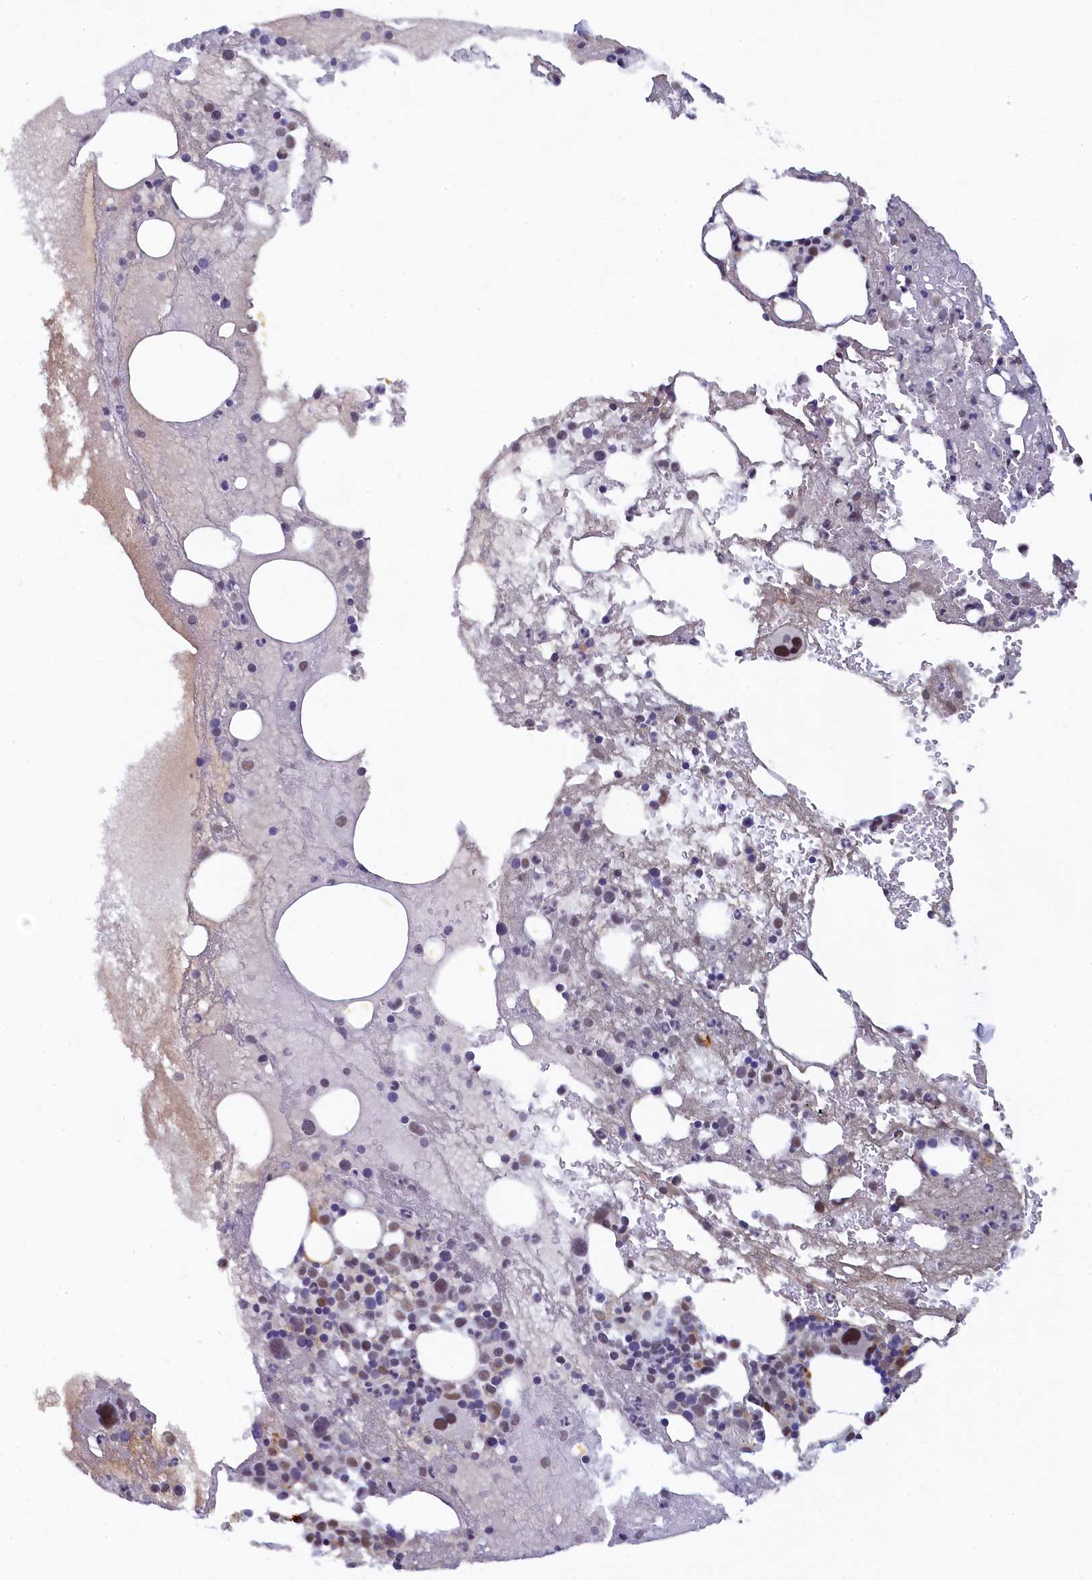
{"staining": {"intensity": "moderate", "quantity": "<25%", "location": "nuclear"}, "tissue": "bone marrow", "cell_type": "Hematopoietic cells", "image_type": "normal", "snomed": [{"axis": "morphology", "description": "Normal tissue, NOS"}, {"axis": "topography", "description": "Bone marrow"}], "caption": "Brown immunohistochemical staining in normal bone marrow shows moderate nuclear expression in approximately <25% of hematopoietic cells. (DAB (3,3'-diaminobenzidine) IHC, brown staining for protein, blue staining for nuclei).", "gene": "INTS14", "patient": {"sex": "male", "age": 61}}